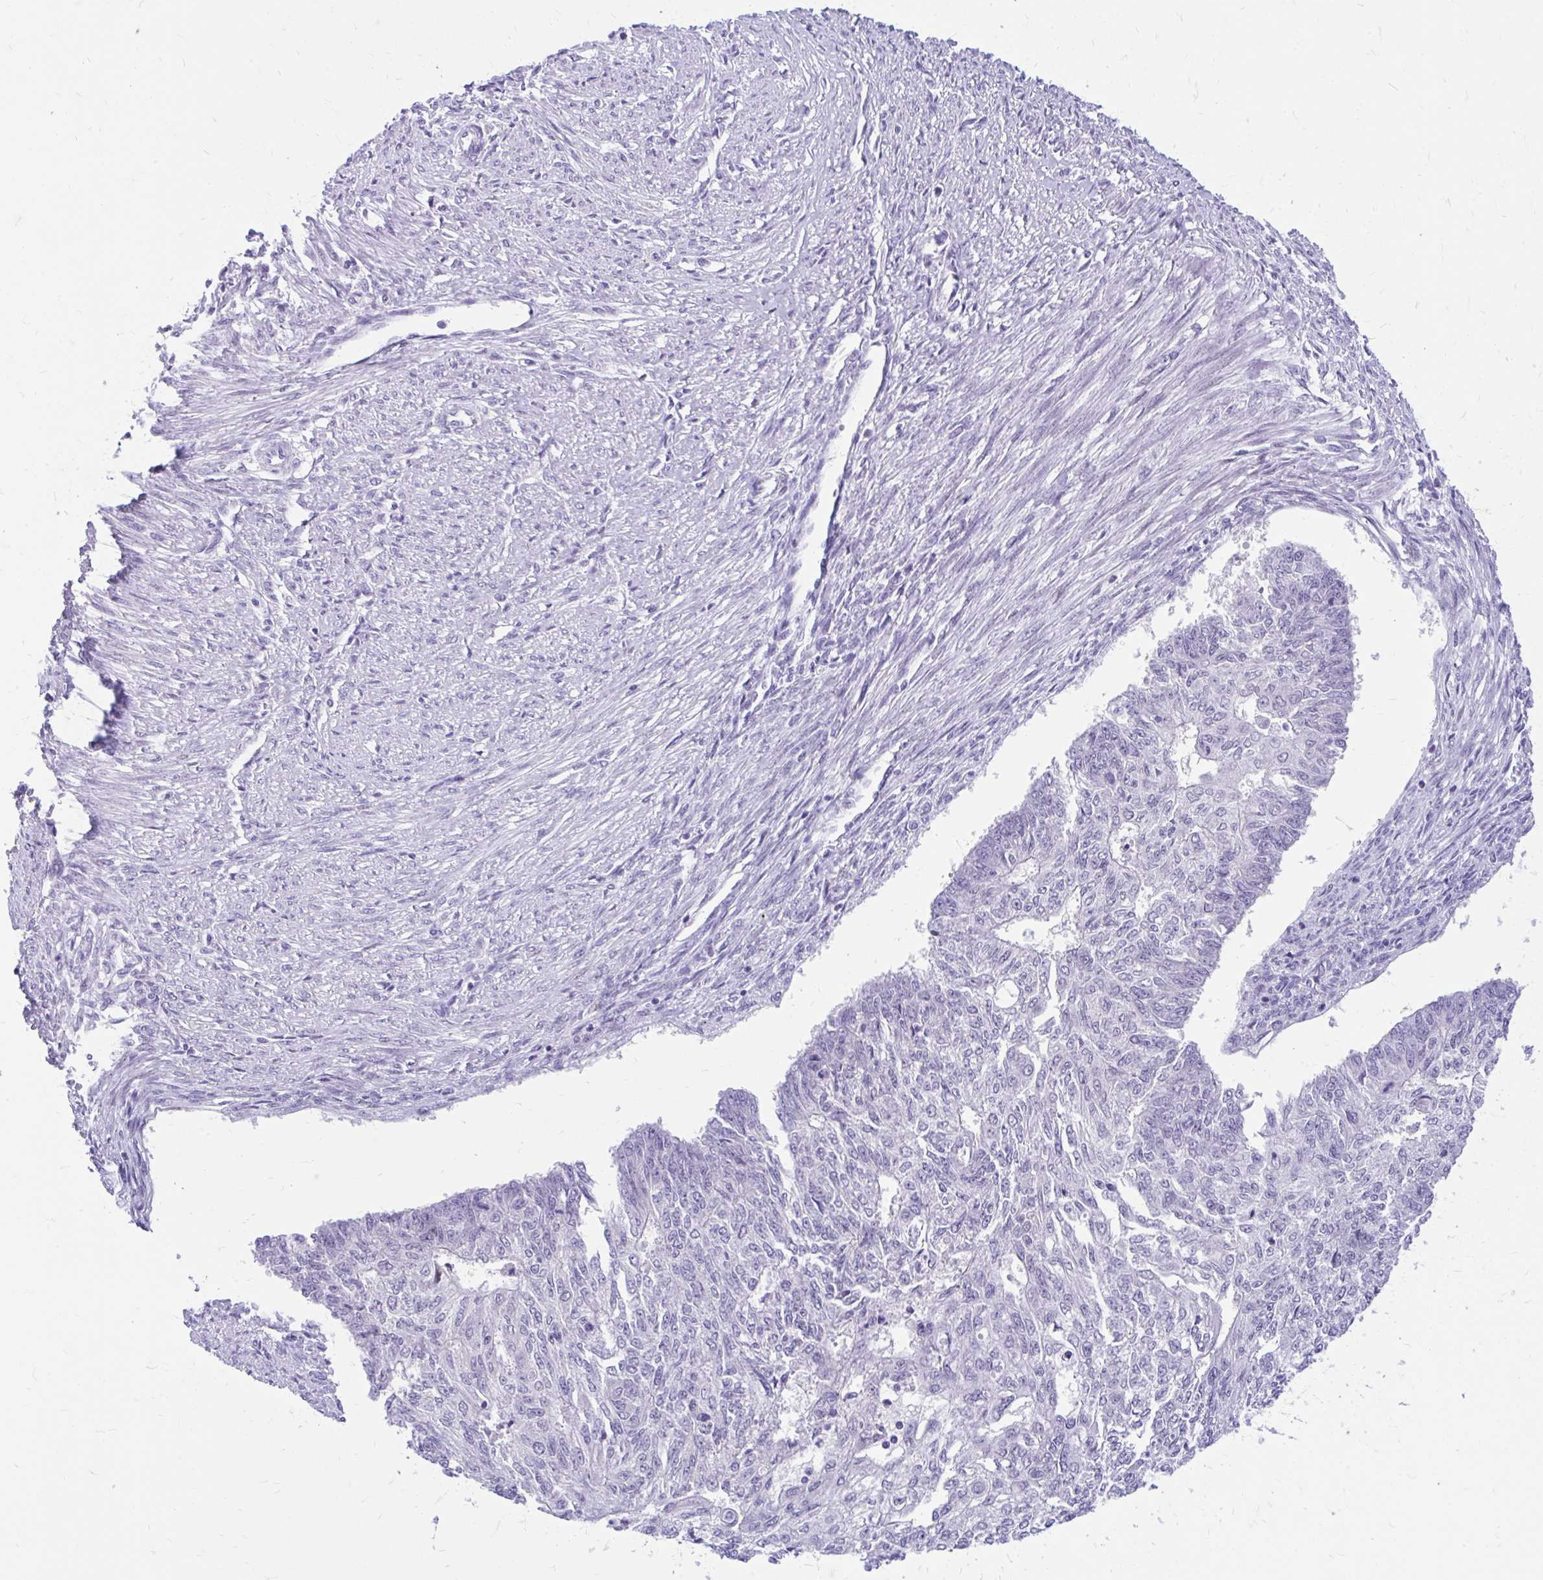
{"staining": {"intensity": "negative", "quantity": "none", "location": "none"}, "tissue": "endometrial cancer", "cell_type": "Tumor cells", "image_type": "cancer", "snomed": [{"axis": "morphology", "description": "Adenocarcinoma, NOS"}, {"axis": "topography", "description": "Endometrium"}], "caption": "Human endometrial adenocarcinoma stained for a protein using IHC reveals no positivity in tumor cells.", "gene": "GLB1L2", "patient": {"sex": "female", "age": 32}}